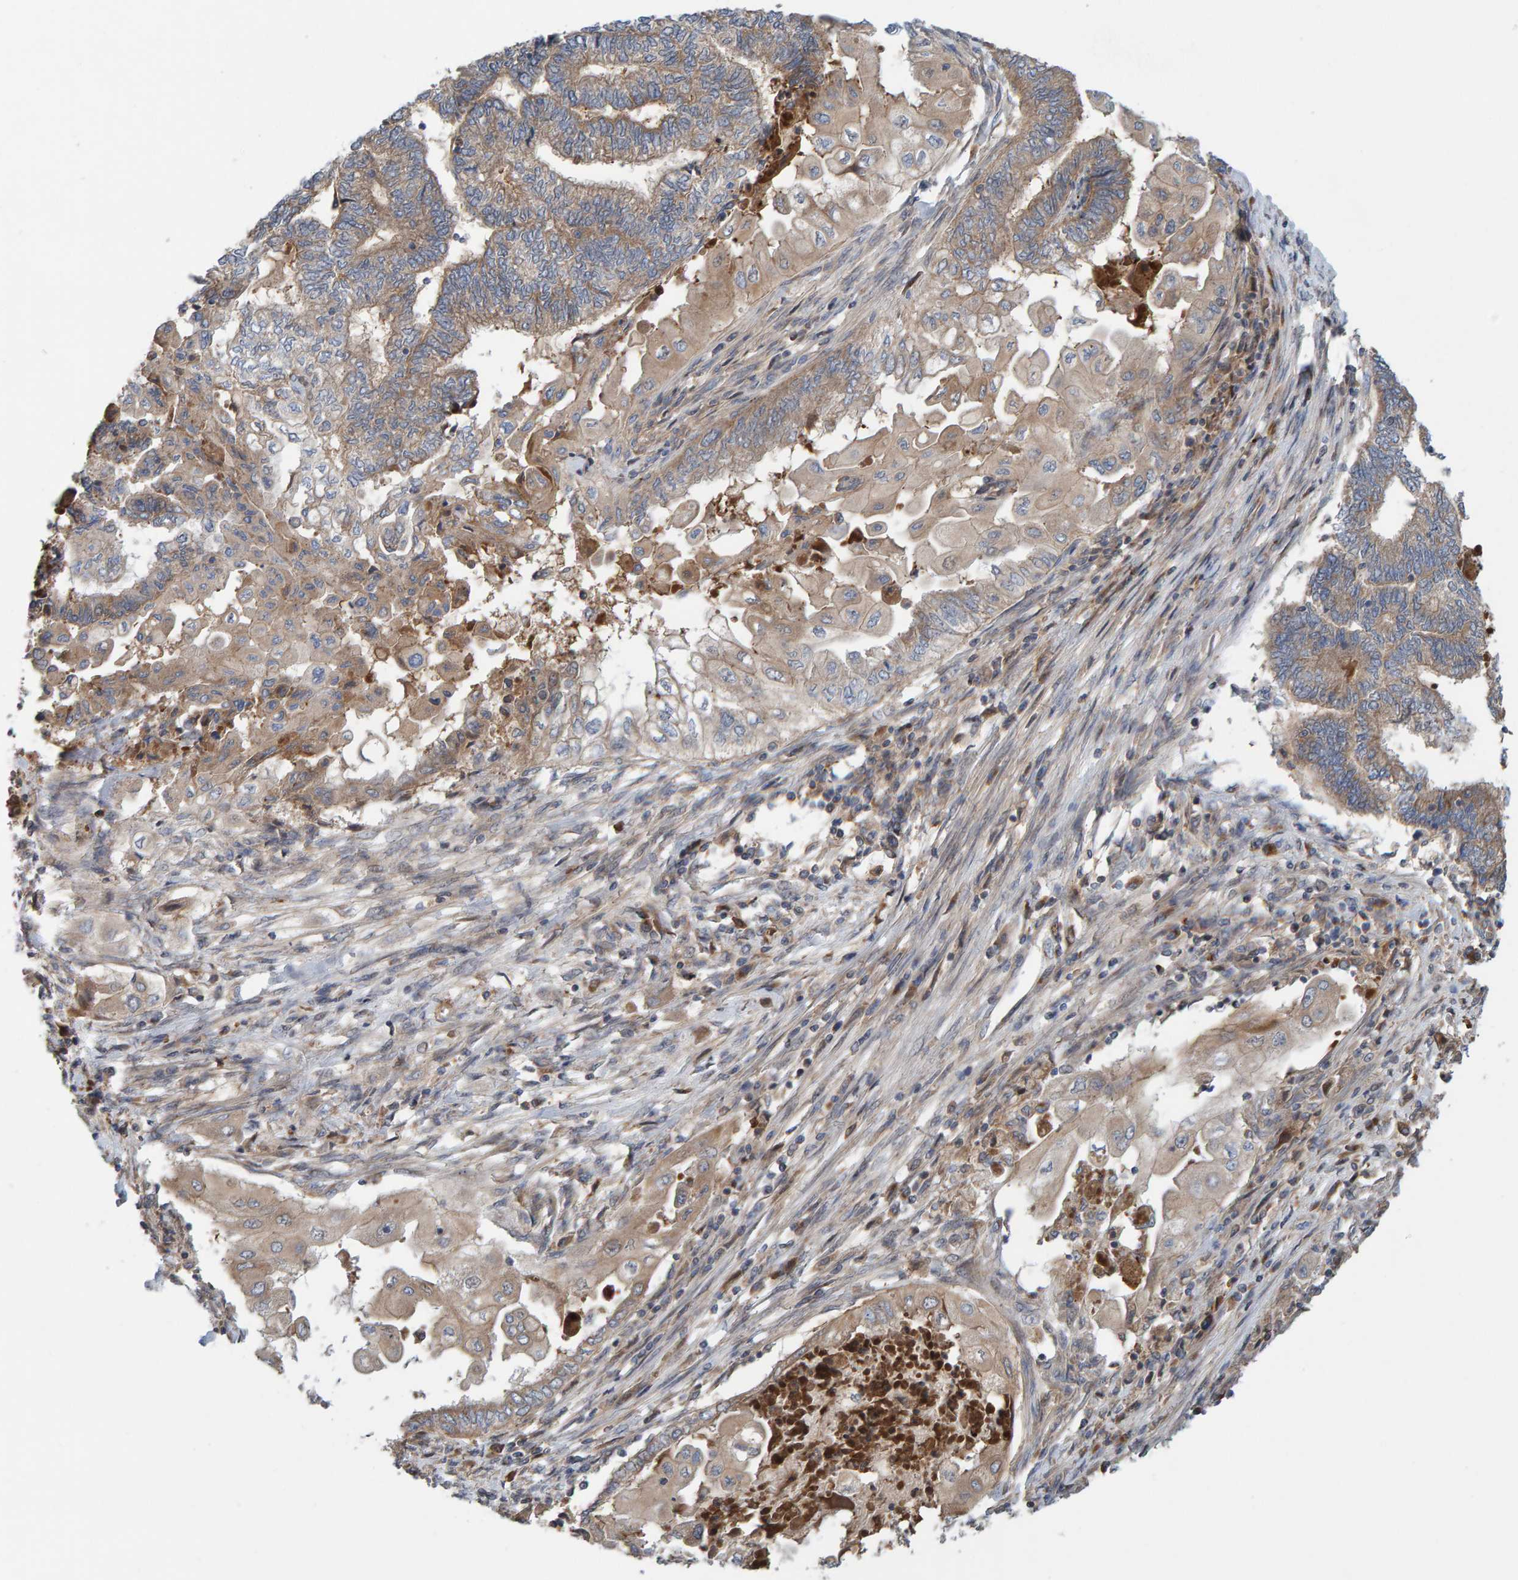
{"staining": {"intensity": "weak", "quantity": ">75%", "location": "cytoplasmic/membranous"}, "tissue": "endometrial cancer", "cell_type": "Tumor cells", "image_type": "cancer", "snomed": [{"axis": "morphology", "description": "Adenocarcinoma, NOS"}, {"axis": "topography", "description": "Uterus"}, {"axis": "topography", "description": "Endometrium"}], "caption": "A histopathology image of human endometrial cancer stained for a protein exhibits weak cytoplasmic/membranous brown staining in tumor cells. (Brightfield microscopy of DAB IHC at high magnification).", "gene": "KIAA0753", "patient": {"sex": "female", "age": 70}}